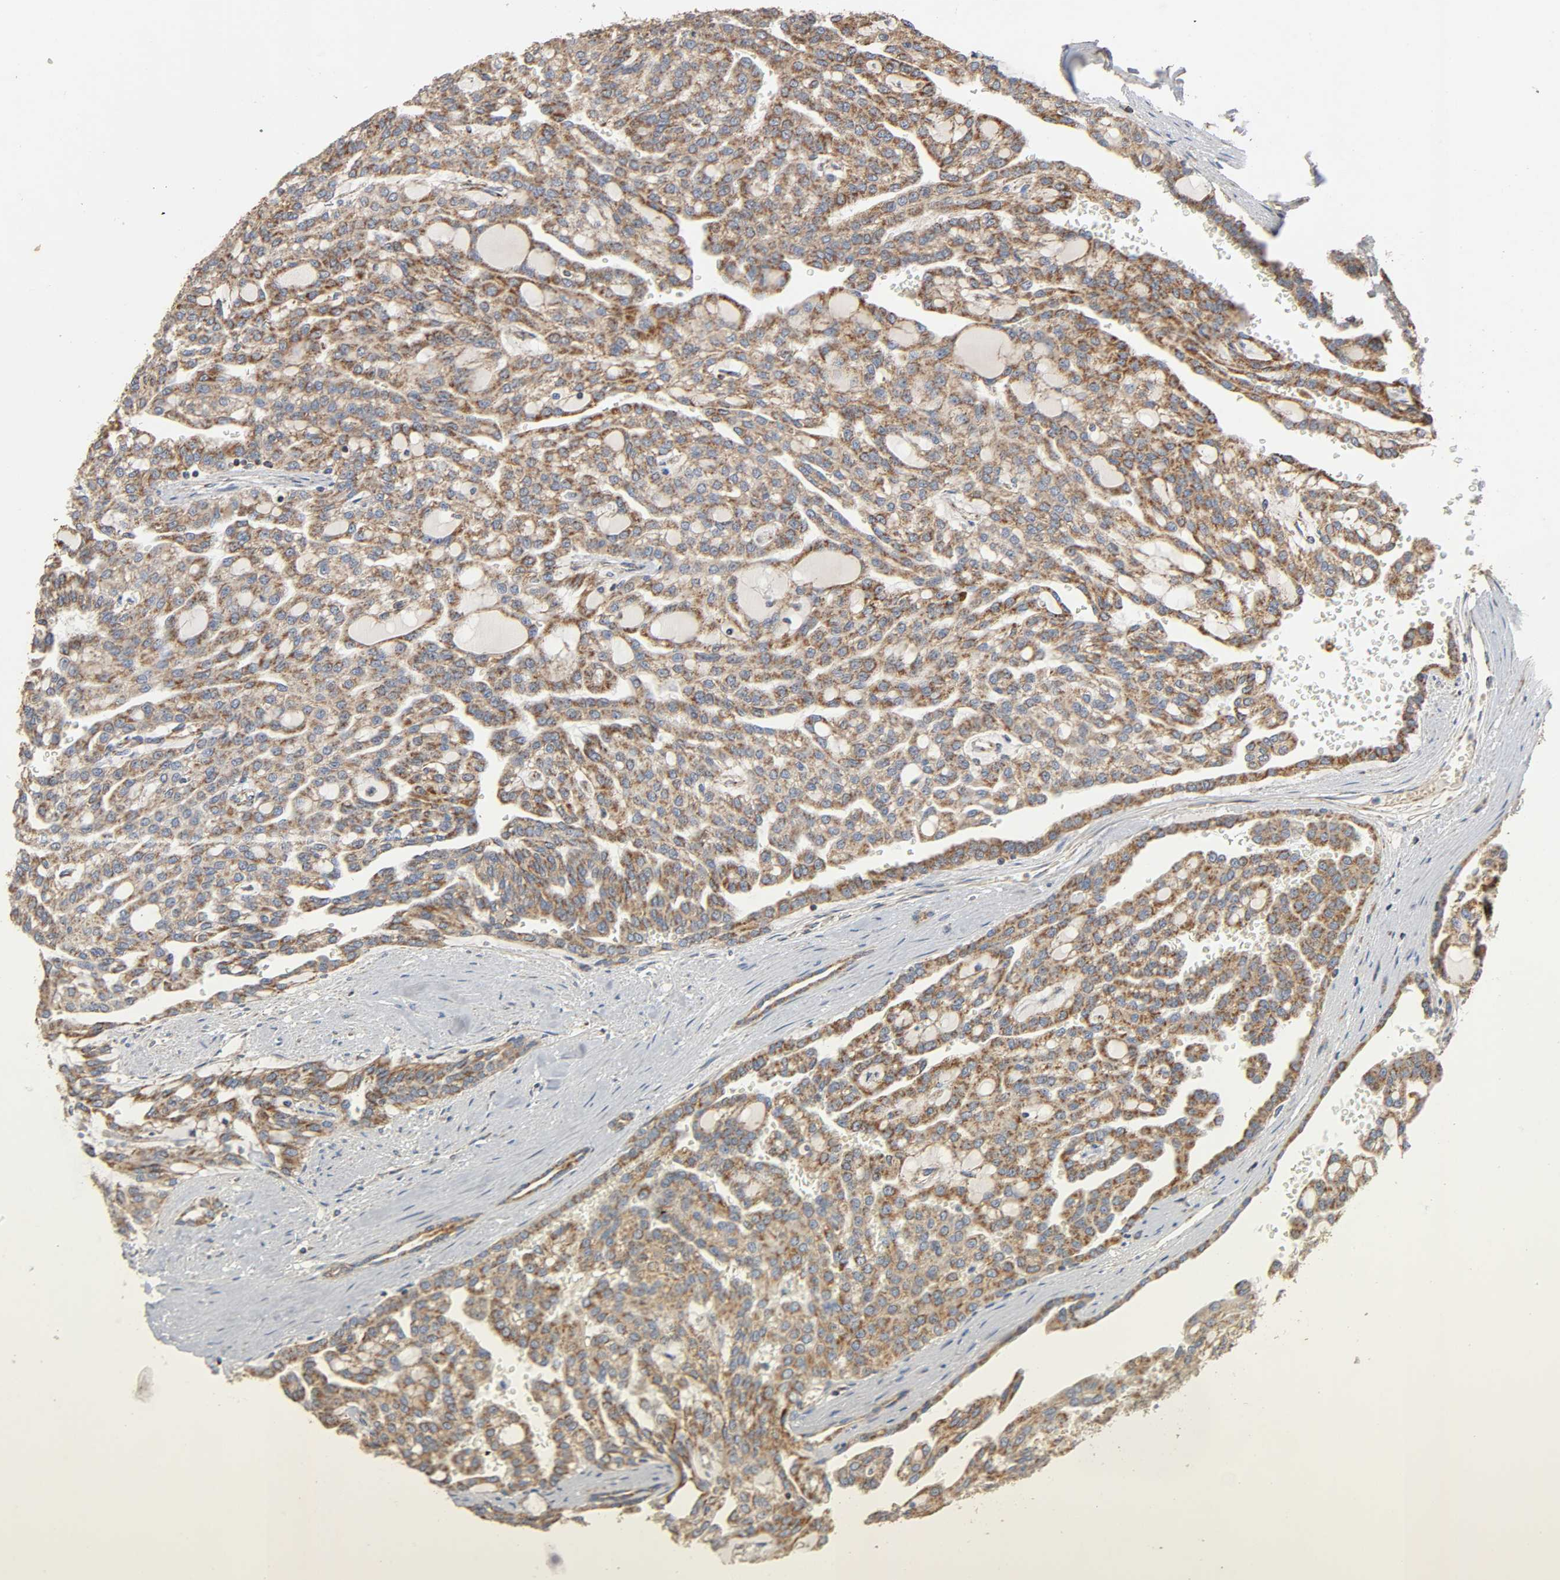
{"staining": {"intensity": "strong", "quantity": ">75%", "location": "cytoplasmic/membranous"}, "tissue": "renal cancer", "cell_type": "Tumor cells", "image_type": "cancer", "snomed": [{"axis": "morphology", "description": "Adenocarcinoma, NOS"}, {"axis": "topography", "description": "Kidney"}], "caption": "The immunohistochemical stain labels strong cytoplasmic/membranous positivity in tumor cells of renal adenocarcinoma tissue.", "gene": "NDUFS3", "patient": {"sex": "male", "age": 63}}